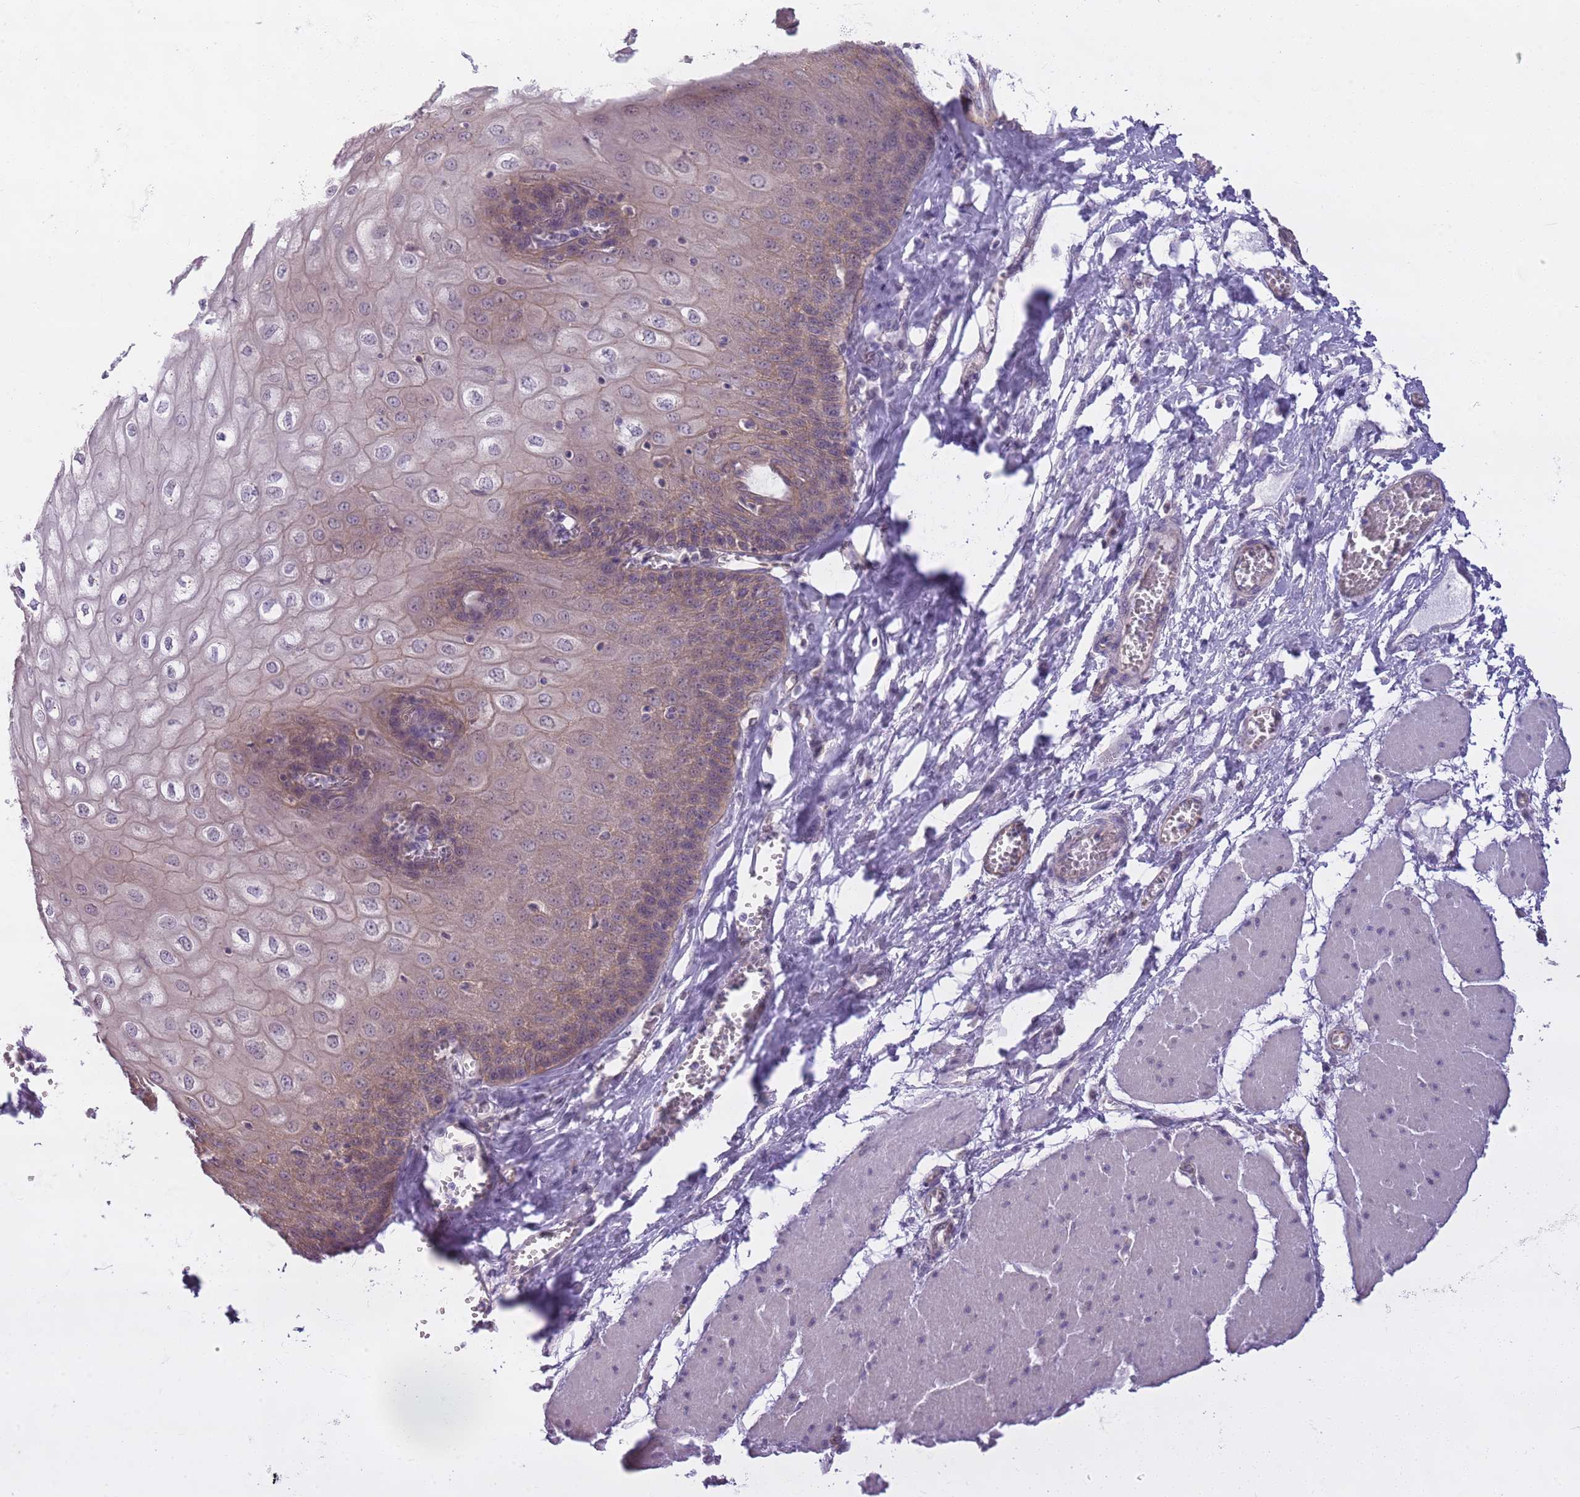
{"staining": {"intensity": "weak", "quantity": "25%-75%", "location": "cytoplasmic/membranous"}, "tissue": "esophagus", "cell_type": "Squamous epithelial cells", "image_type": "normal", "snomed": [{"axis": "morphology", "description": "Normal tissue, NOS"}, {"axis": "topography", "description": "Esophagus"}], "caption": "Approximately 25%-75% of squamous epithelial cells in unremarkable human esophagus demonstrate weak cytoplasmic/membranous protein positivity as visualized by brown immunohistochemical staining.", "gene": "PARP8", "patient": {"sex": "male", "age": 60}}